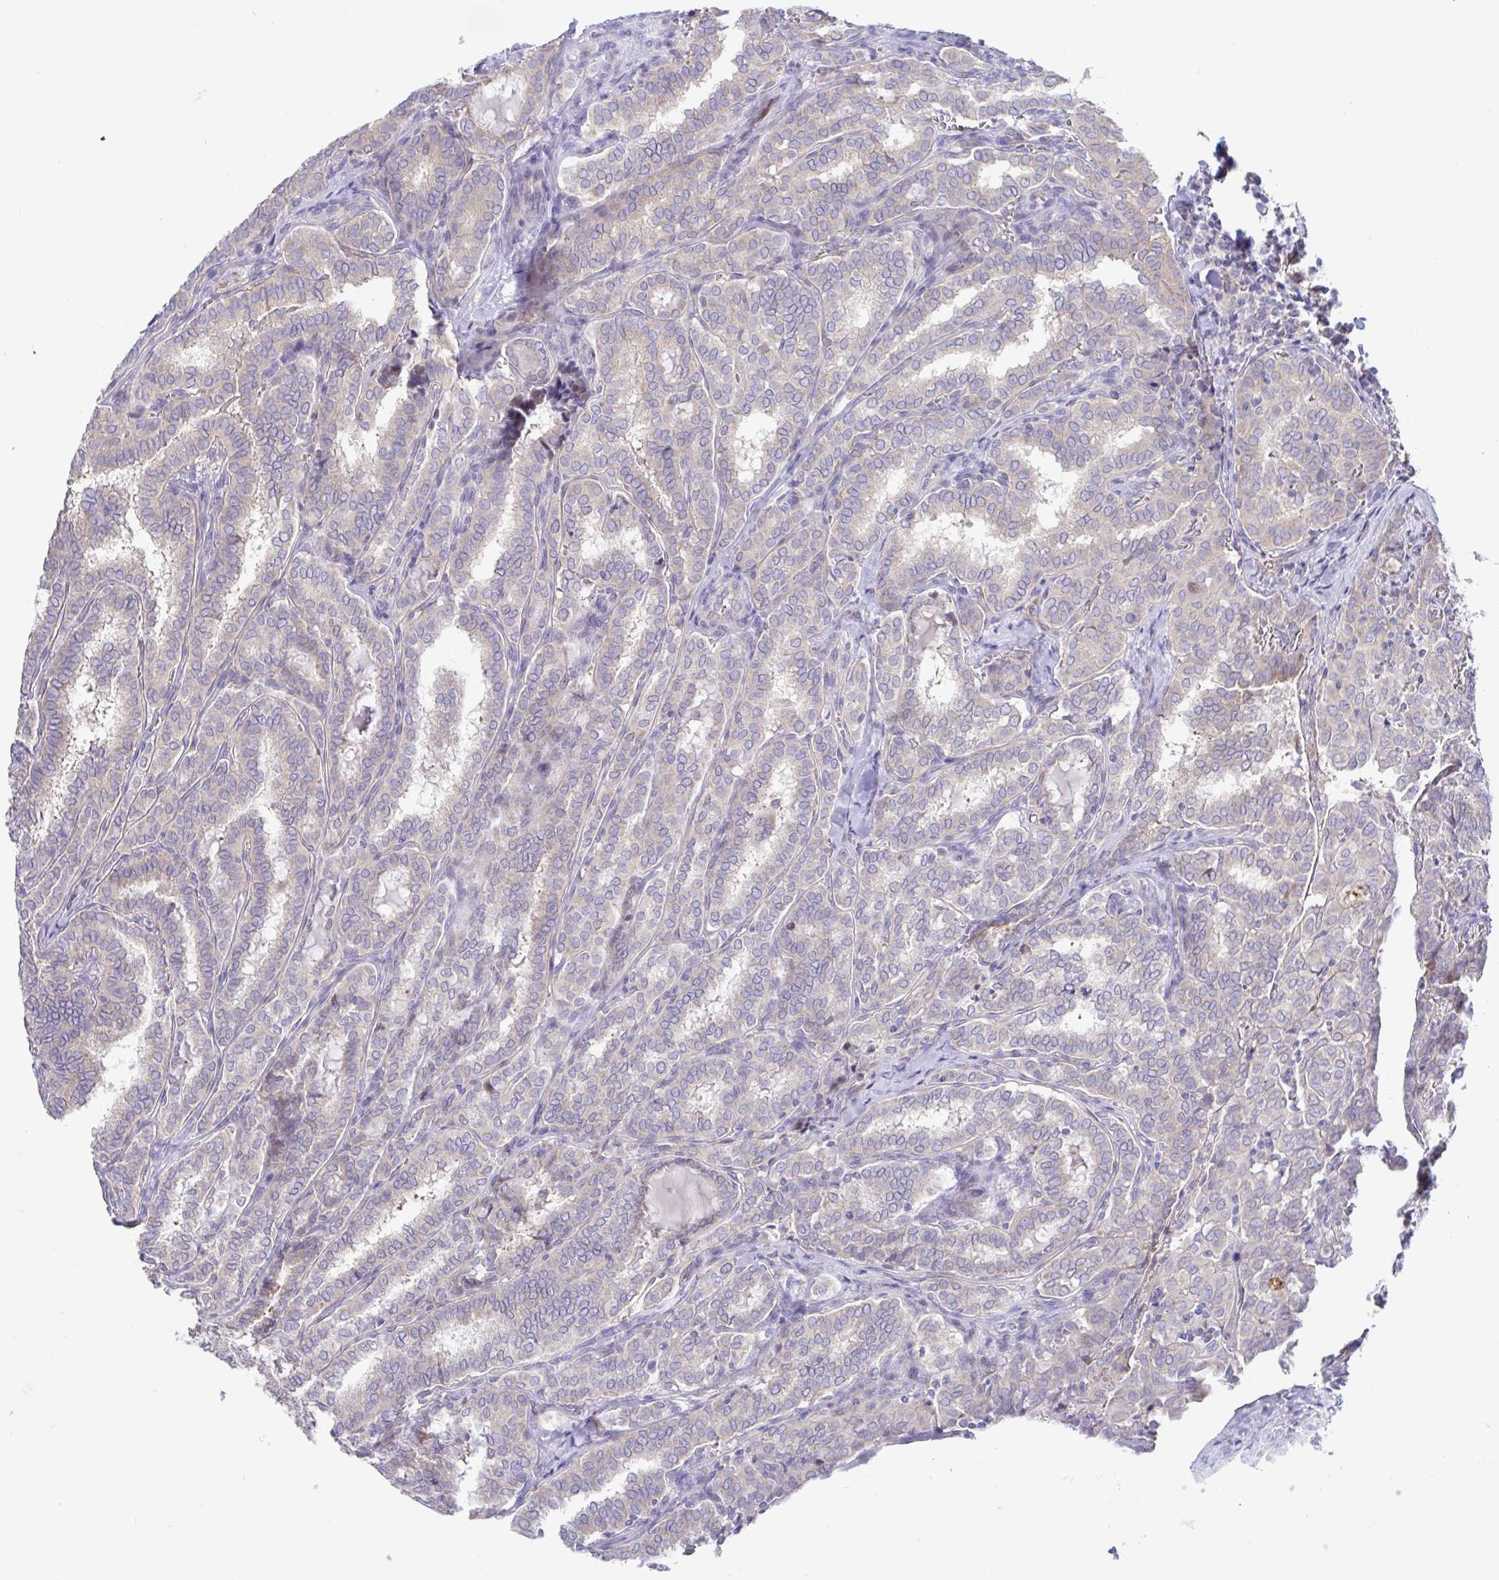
{"staining": {"intensity": "negative", "quantity": "none", "location": "none"}, "tissue": "thyroid cancer", "cell_type": "Tumor cells", "image_type": "cancer", "snomed": [{"axis": "morphology", "description": "Papillary adenocarcinoma, NOS"}, {"axis": "topography", "description": "Thyroid gland"}], "caption": "This is an immunohistochemistry (IHC) histopathology image of thyroid papillary adenocarcinoma. There is no expression in tumor cells.", "gene": "IL37", "patient": {"sex": "female", "age": 30}}